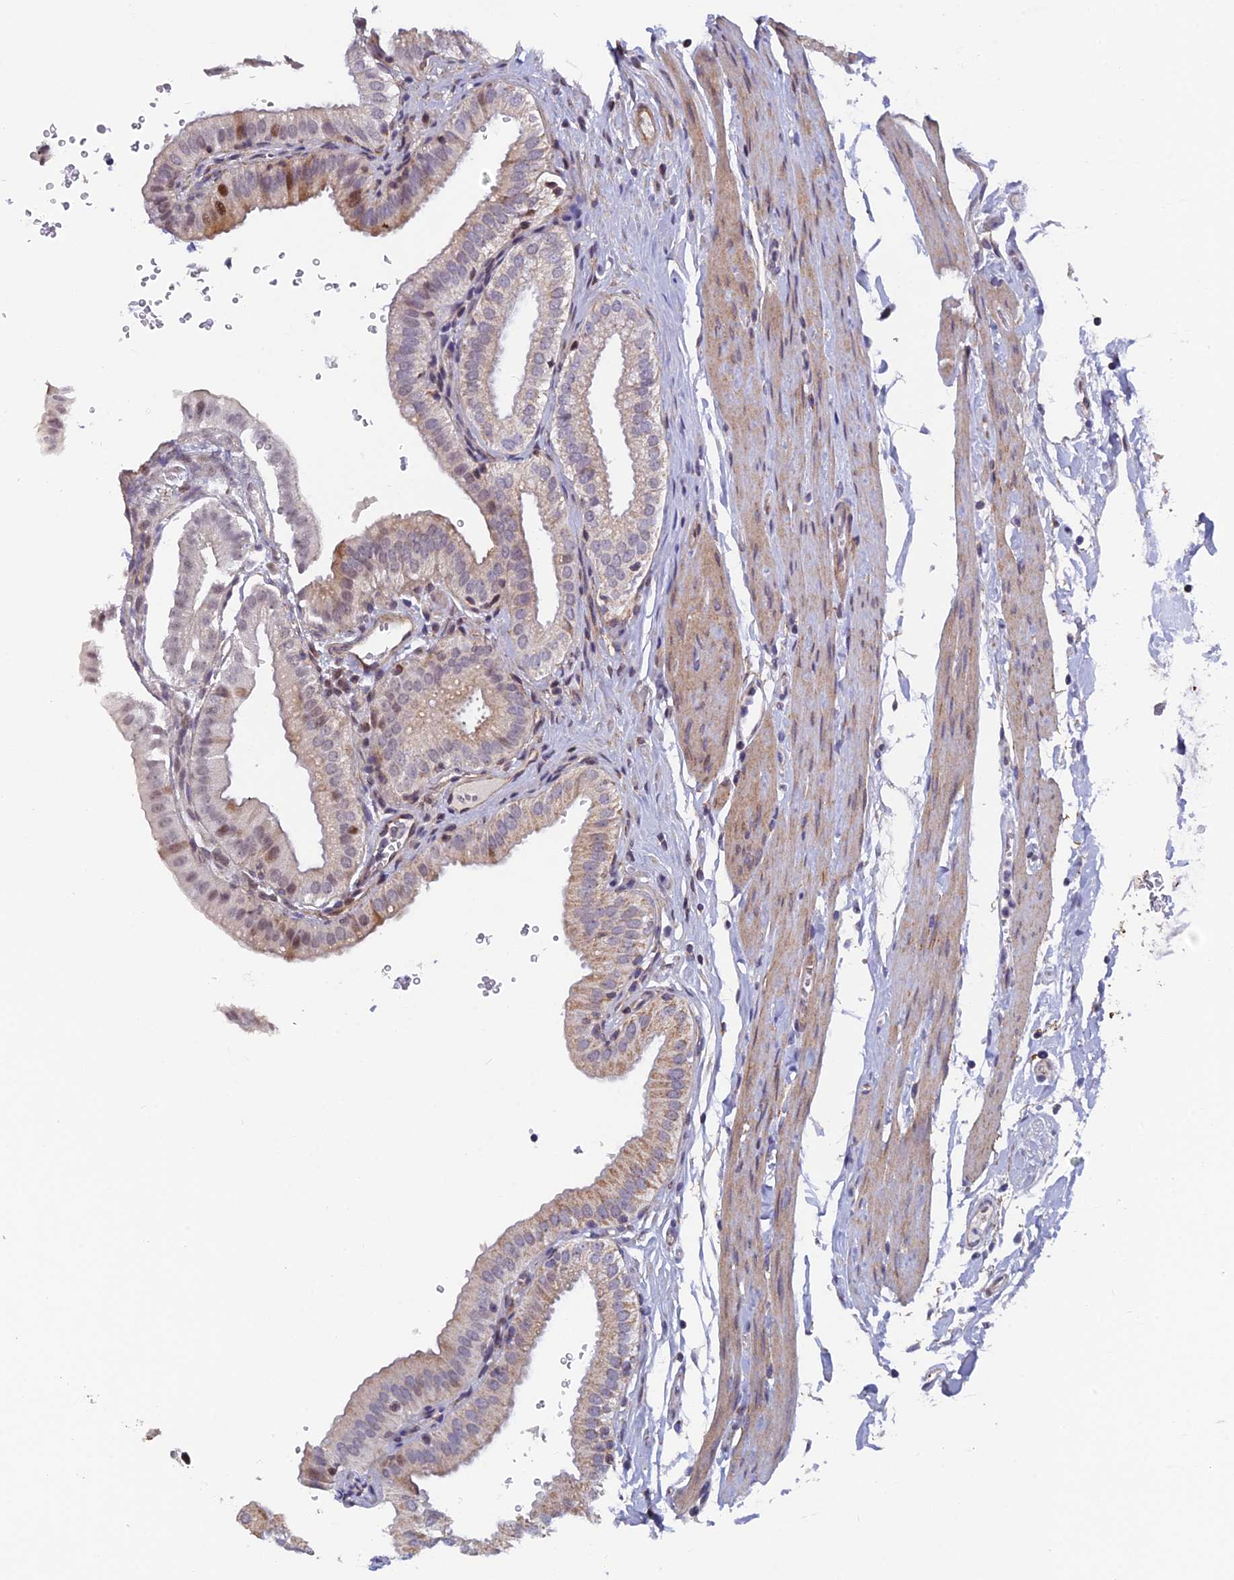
{"staining": {"intensity": "moderate", "quantity": "25%-75%", "location": "nuclear"}, "tissue": "gallbladder", "cell_type": "Glandular cells", "image_type": "normal", "snomed": [{"axis": "morphology", "description": "Normal tissue, NOS"}, {"axis": "topography", "description": "Gallbladder"}], "caption": "Immunohistochemistry (IHC) of normal gallbladder reveals medium levels of moderate nuclear positivity in approximately 25%-75% of glandular cells. The protein of interest is shown in brown color, while the nuclei are stained blue.", "gene": "XKR9", "patient": {"sex": "female", "age": 61}}